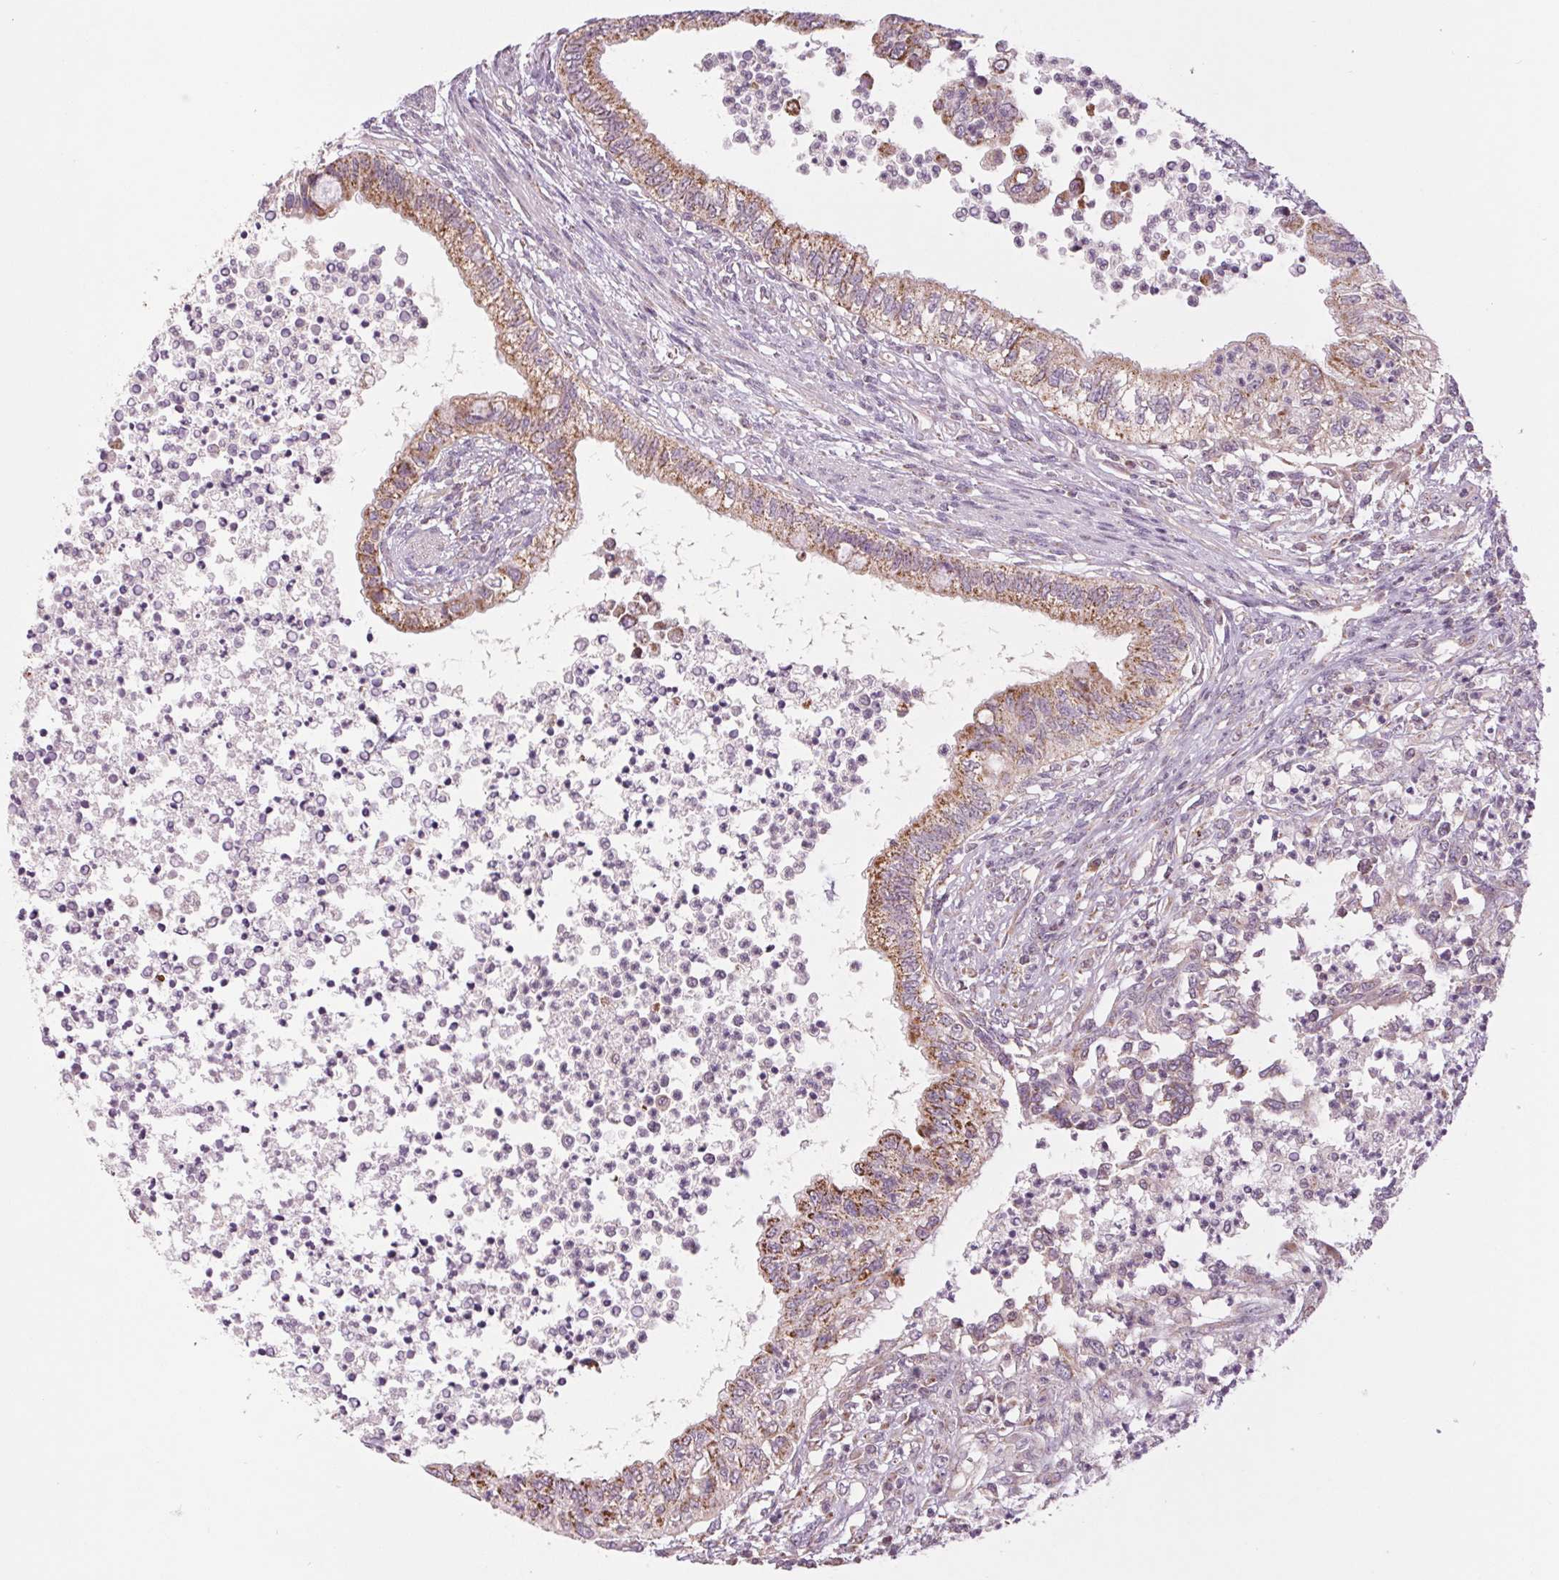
{"staining": {"intensity": "moderate", "quantity": ">75%", "location": "cytoplasmic/membranous"}, "tissue": "testis cancer", "cell_type": "Tumor cells", "image_type": "cancer", "snomed": [{"axis": "morphology", "description": "Carcinoma, Embryonal, NOS"}, {"axis": "topography", "description": "Testis"}], "caption": "IHC histopathology image of human testis cancer stained for a protein (brown), which demonstrates medium levels of moderate cytoplasmic/membranous staining in approximately >75% of tumor cells.", "gene": "MAP3K5", "patient": {"sex": "male", "age": 26}}